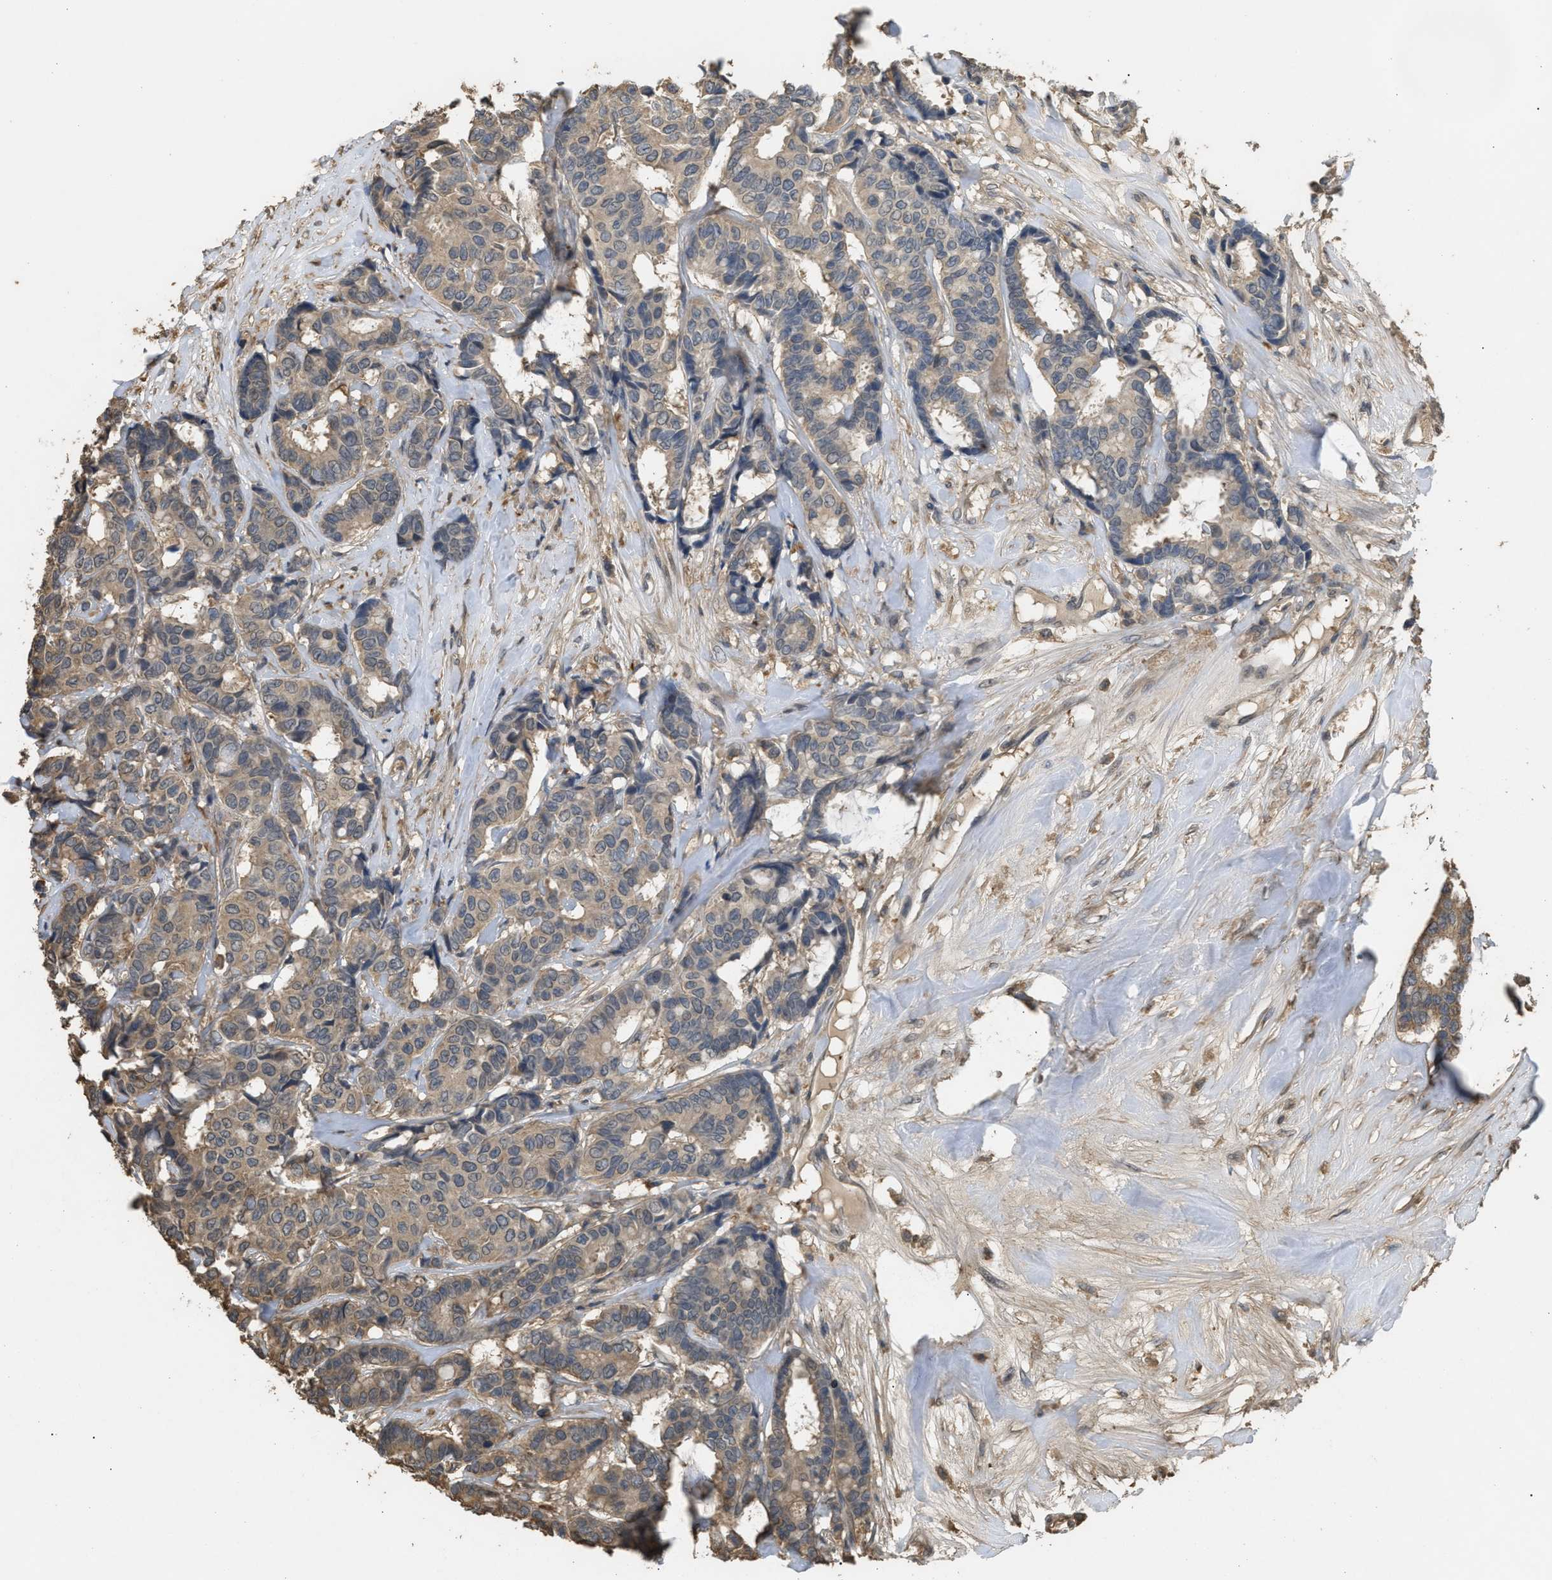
{"staining": {"intensity": "weak", "quantity": ">75%", "location": "cytoplasmic/membranous"}, "tissue": "breast cancer", "cell_type": "Tumor cells", "image_type": "cancer", "snomed": [{"axis": "morphology", "description": "Duct carcinoma"}, {"axis": "topography", "description": "Breast"}], "caption": "Tumor cells show low levels of weak cytoplasmic/membranous positivity in approximately >75% of cells in human breast cancer.", "gene": "ARHGDIA", "patient": {"sex": "female", "age": 87}}